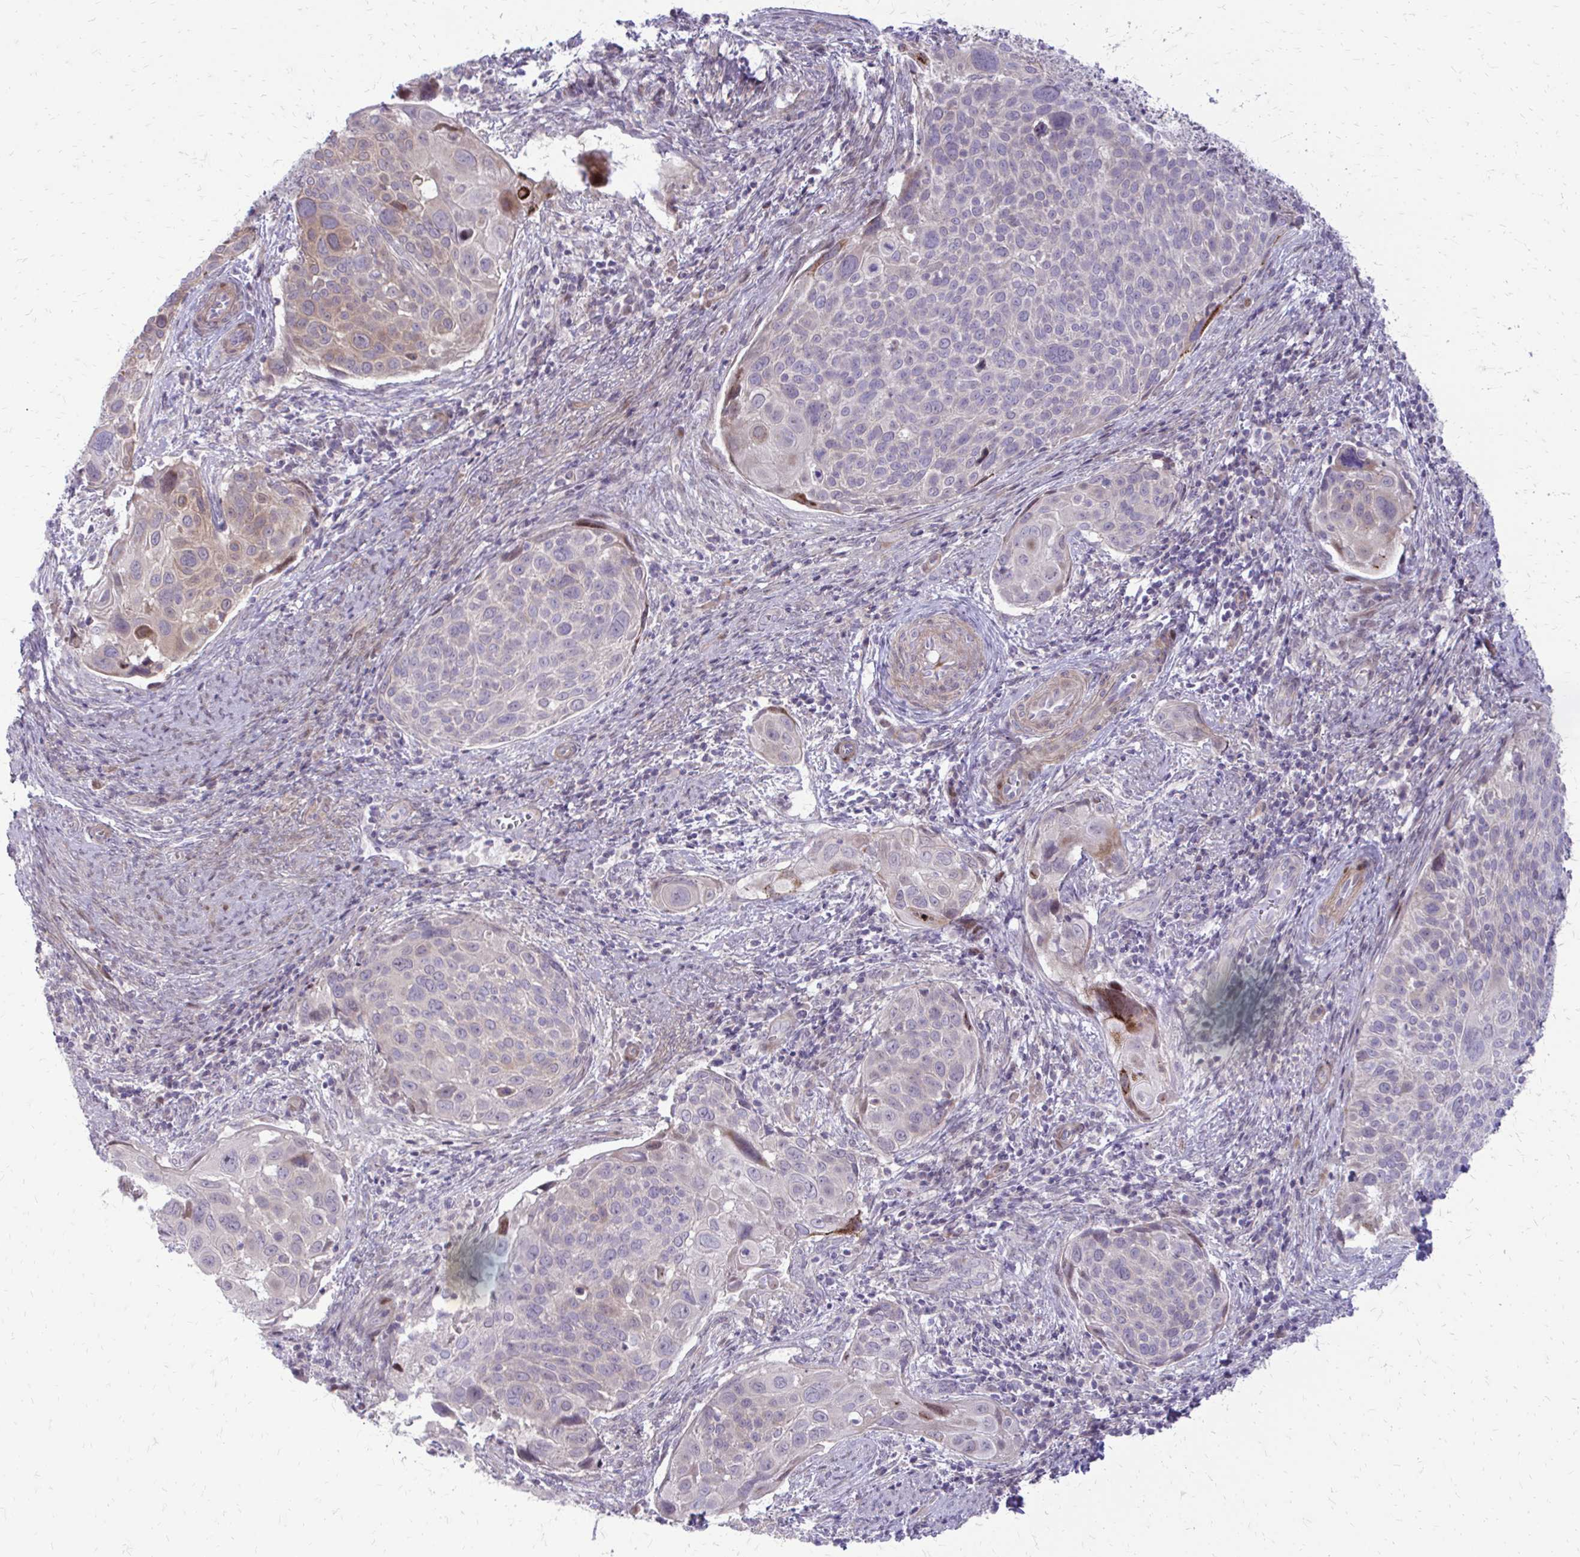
{"staining": {"intensity": "weak", "quantity": "<25%", "location": "cytoplasmic/membranous"}, "tissue": "cervical cancer", "cell_type": "Tumor cells", "image_type": "cancer", "snomed": [{"axis": "morphology", "description": "Squamous cell carcinoma, NOS"}, {"axis": "topography", "description": "Cervix"}], "caption": "An IHC micrograph of cervical squamous cell carcinoma is shown. There is no staining in tumor cells of cervical squamous cell carcinoma. Brightfield microscopy of immunohistochemistry stained with DAB (3,3'-diaminobenzidine) (brown) and hematoxylin (blue), captured at high magnification.", "gene": "PPDPFL", "patient": {"sex": "female", "age": 39}}